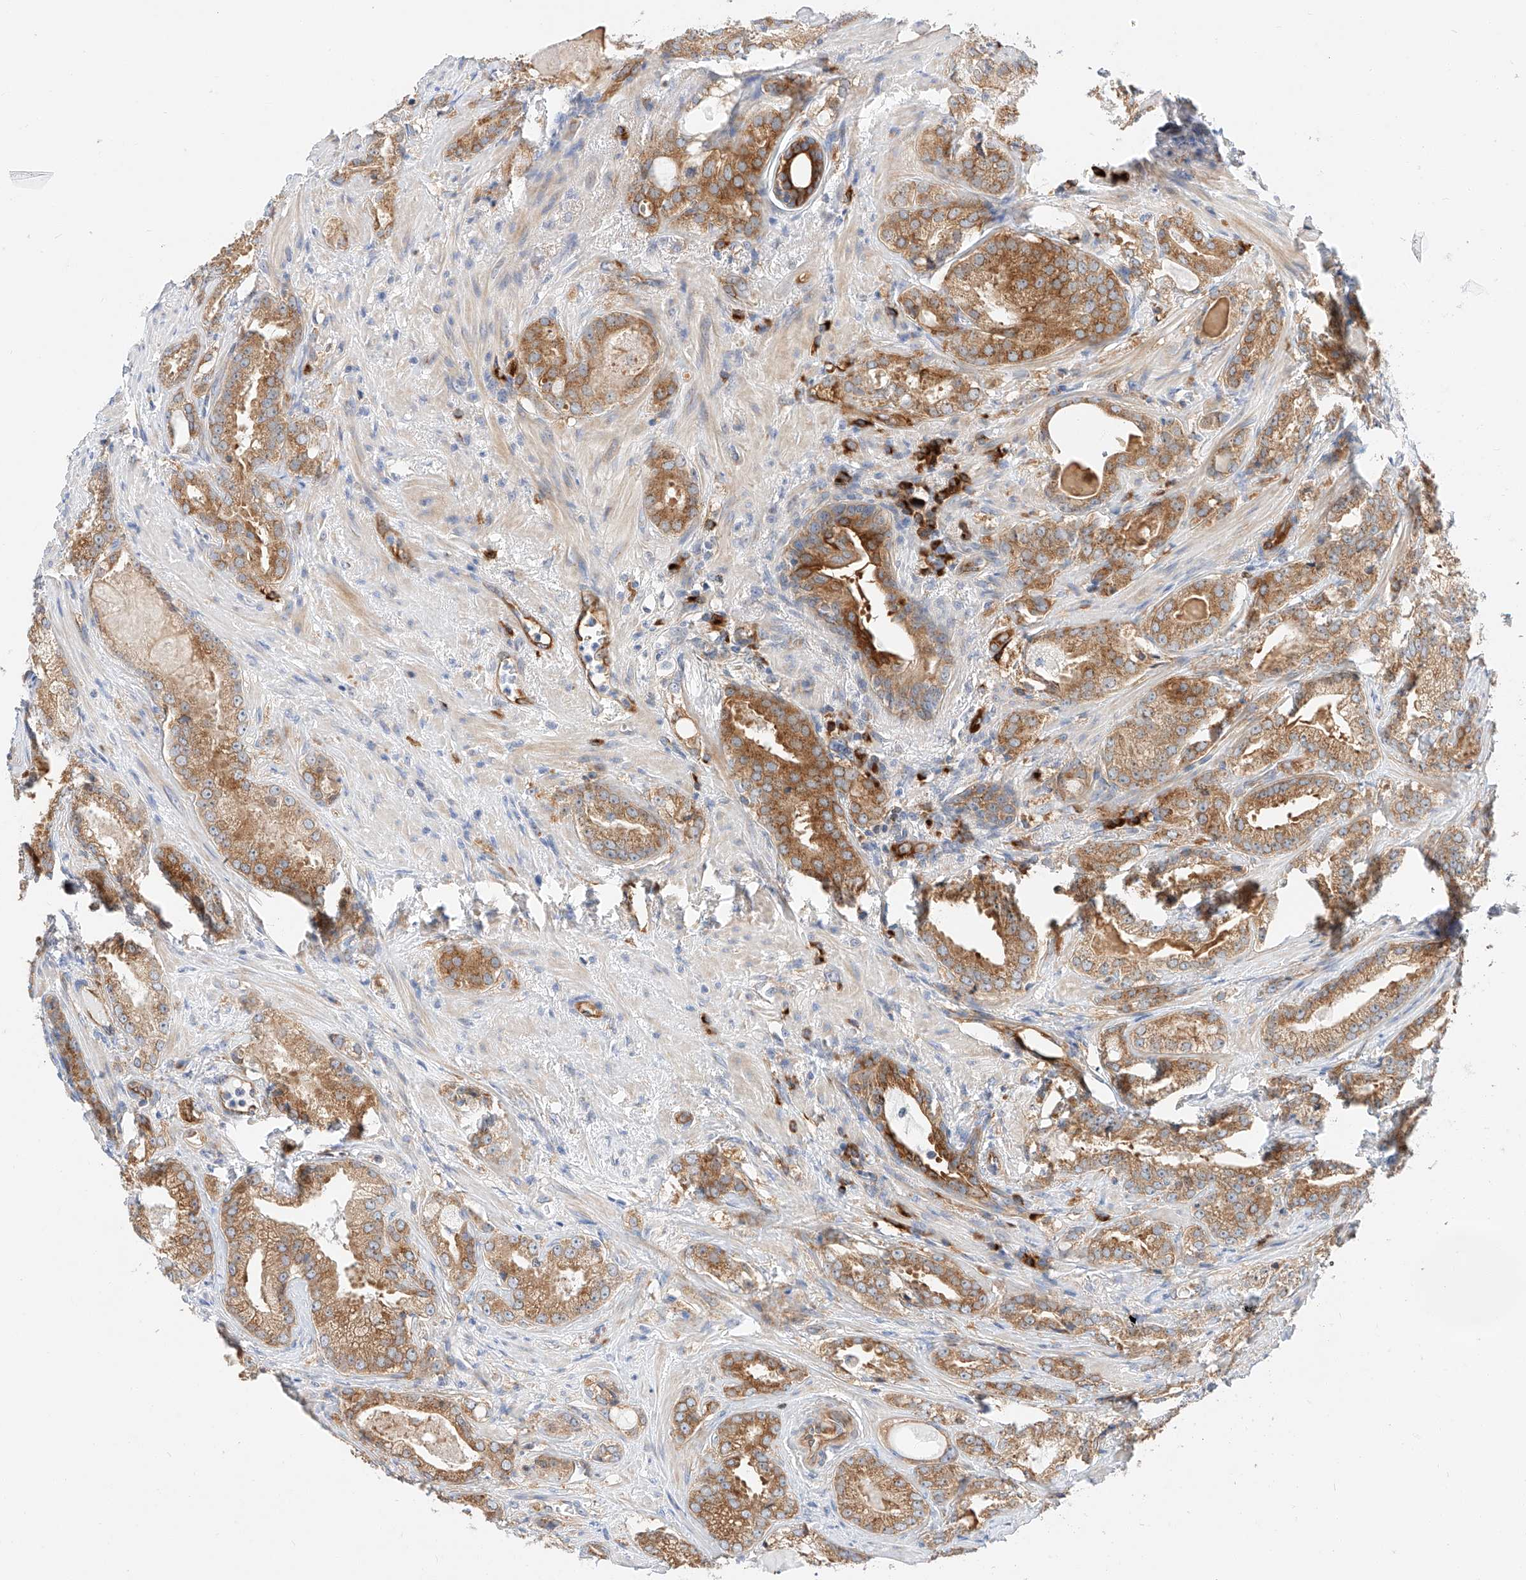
{"staining": {"intensity": "moderate", "quantity": ">75%", "location": "cytoplasmic/membranous"}, "tissue": "prostate cancer", "cell_type": "Tumor cells", "image_type": "cancer", "snomed": [{"axis": "morphology", "description": "Normal morphology"}, {"axis": "morphology", "description": "Adenocarcinoma, Low grade"}, {"axis": "topography", "description": "Prostate"}], "caption": "A high-resolution image shows immunohistochemistry staining of prostate low-grade adenocarcinoma, which shows moderate cytoplasmic/membranous positivity in approximately >75% of tumor cells. (Stains: DAB in brown, nuclei in blue, Microscopy: brightfield microscopy at high magnification).", "gene": "CARMIL1", "patient": {"sex": "male", "age": 72}}